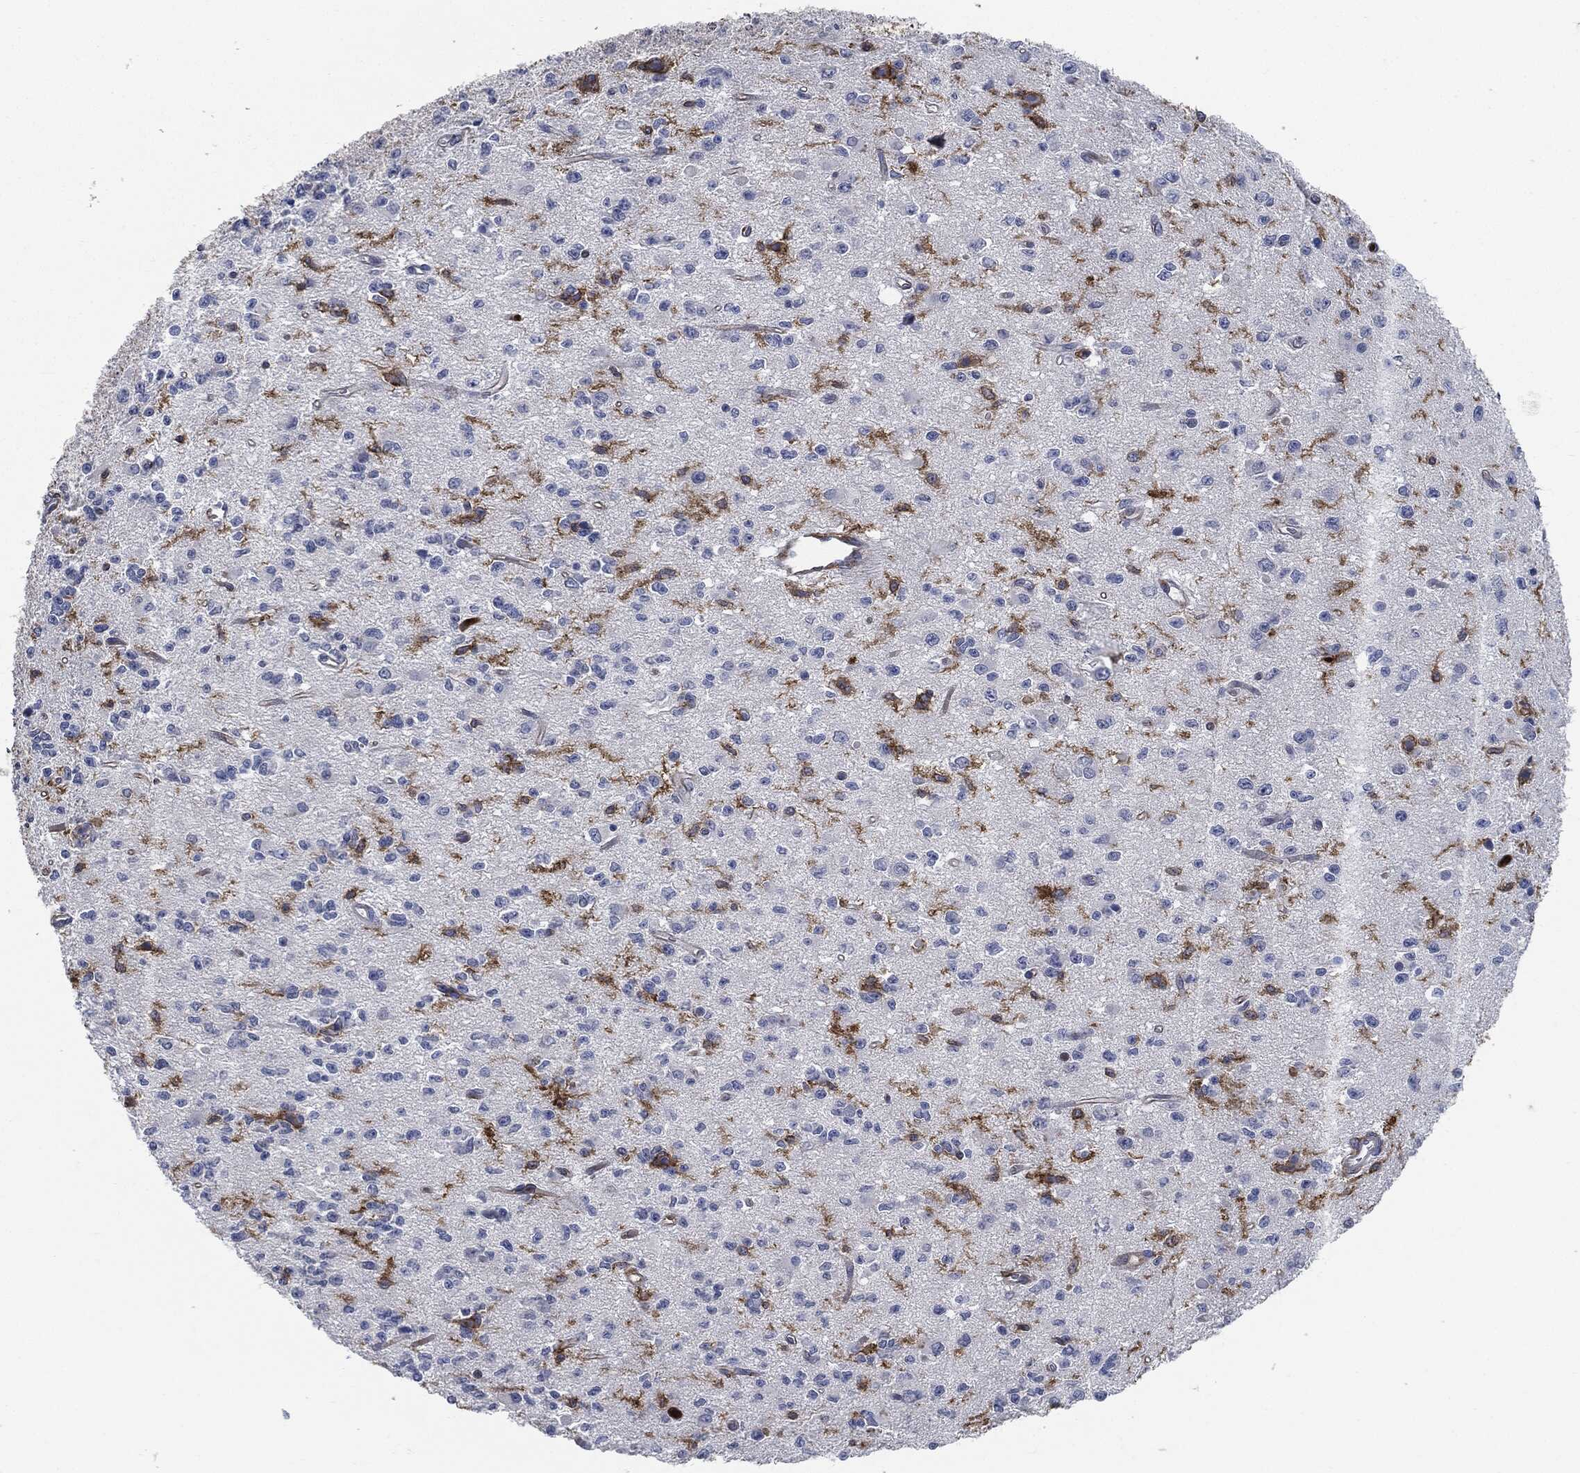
{"staining": {"intensity": "negative", "quantity": "none", "location": "none"}, "tissue": "glioma", "cell_type": "Tumor cells", "image_type": "cancer", "snomed": [{"axis": "morphology", "description": "Glioma, malignant, Low grade"}, {"axis": "topography", "description": "Brain"}], "caption": "Immunohistochemistry of human malignant low-grade glioma shows no positivity in tumor cells.", "gene": "PTPRC", "patient": {"sex": "female", "age": 45}}